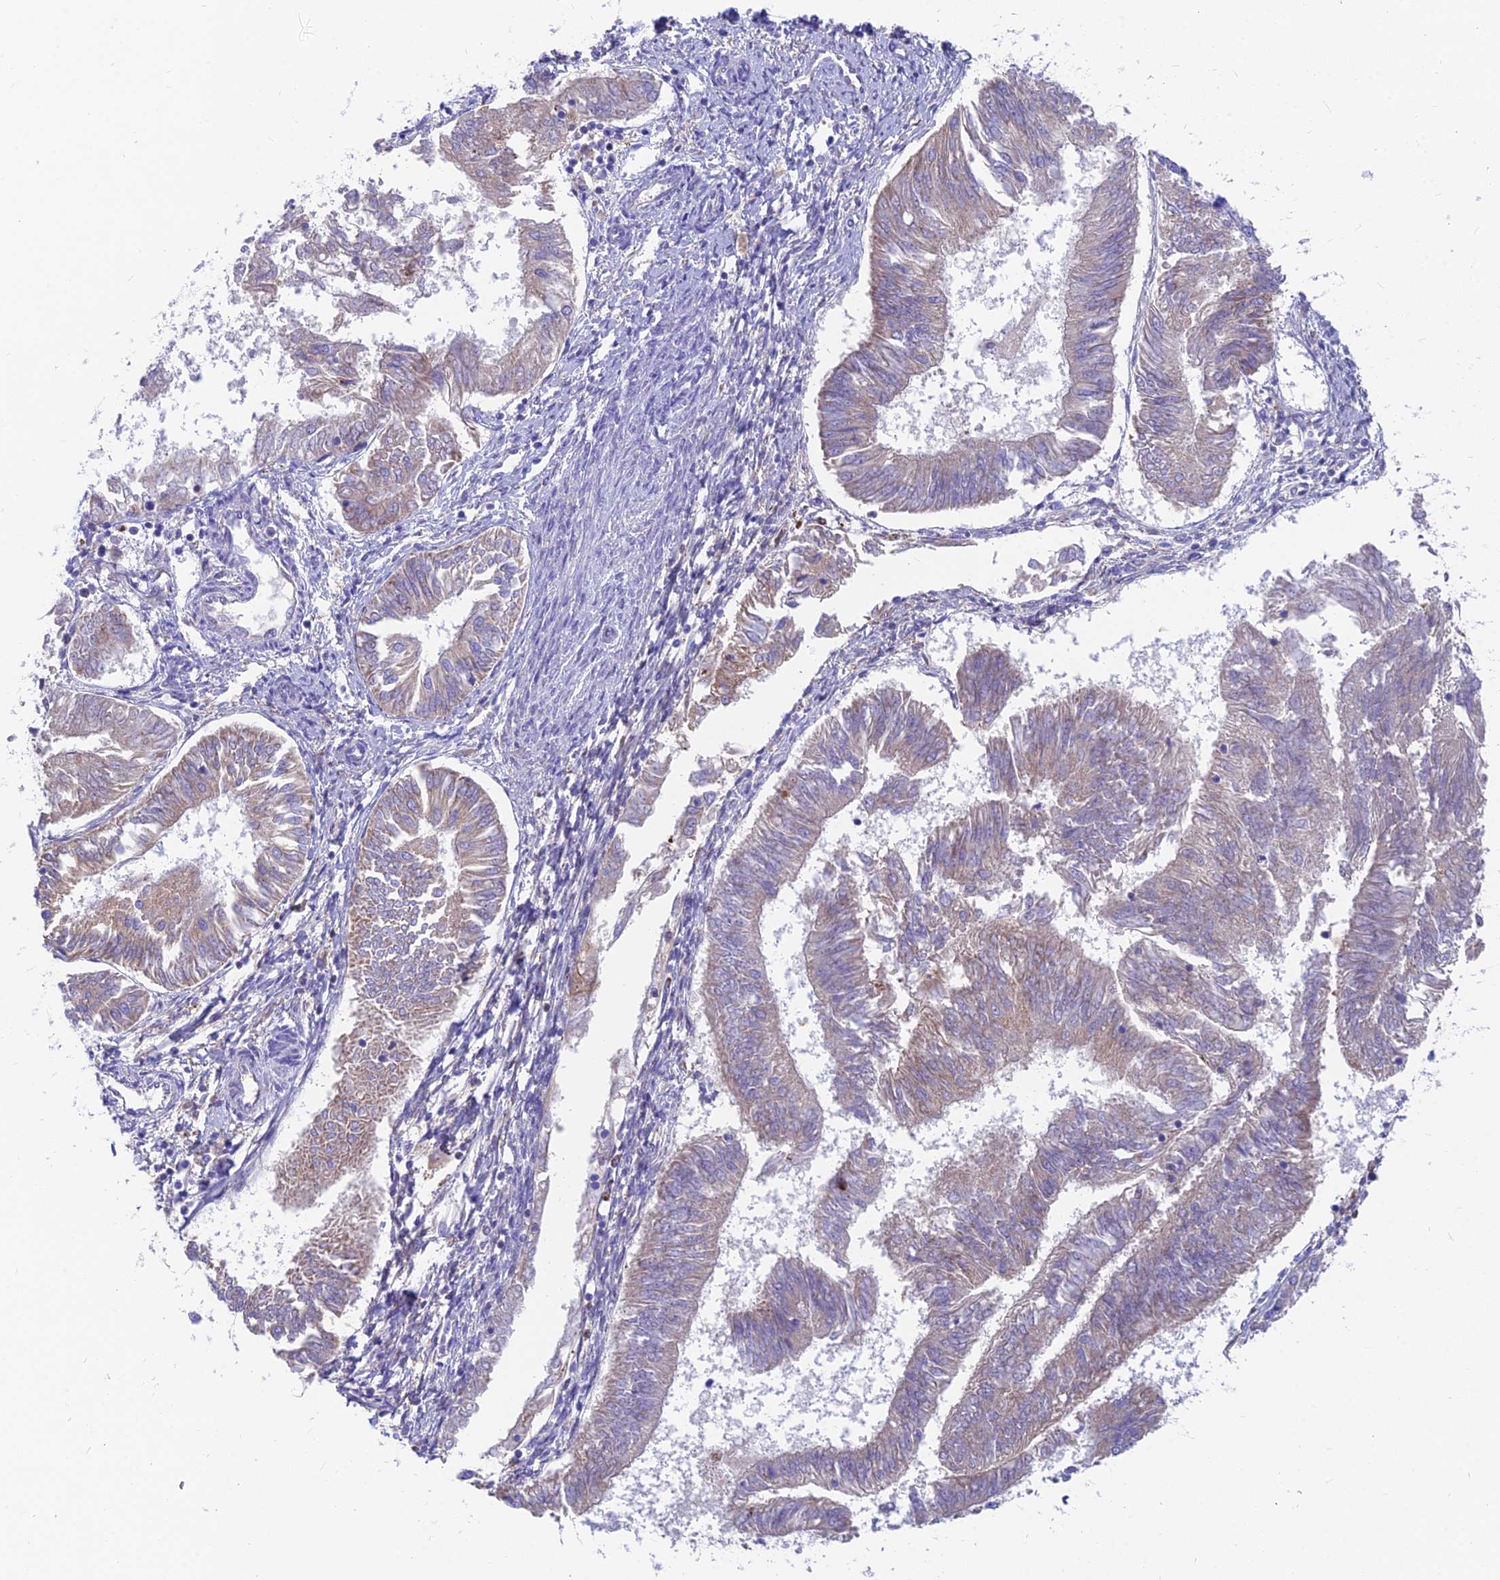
{"staining": {"intensity": "weak", "quantity": ">75%", "location": "cytoplasmic/membranous"}, "tissue": "endometrial cancer", "cell_type": "Tumor cells", "image_type": "cancer", "snomed": [{"axis": "morphology", "description": "Adenocarcinoma, NOS"}, {"axis": "topography", "description": "Endometrium"}], "caption": "Immunohistochemical staining of human endometrial cancer (adenocarcinoma) reveals weak cytoplasmic/membranous protein positivity in approximately >75% of tumor cells.", "gene": "TIGD6", "patient": {"sex": "female", "age": 58}}